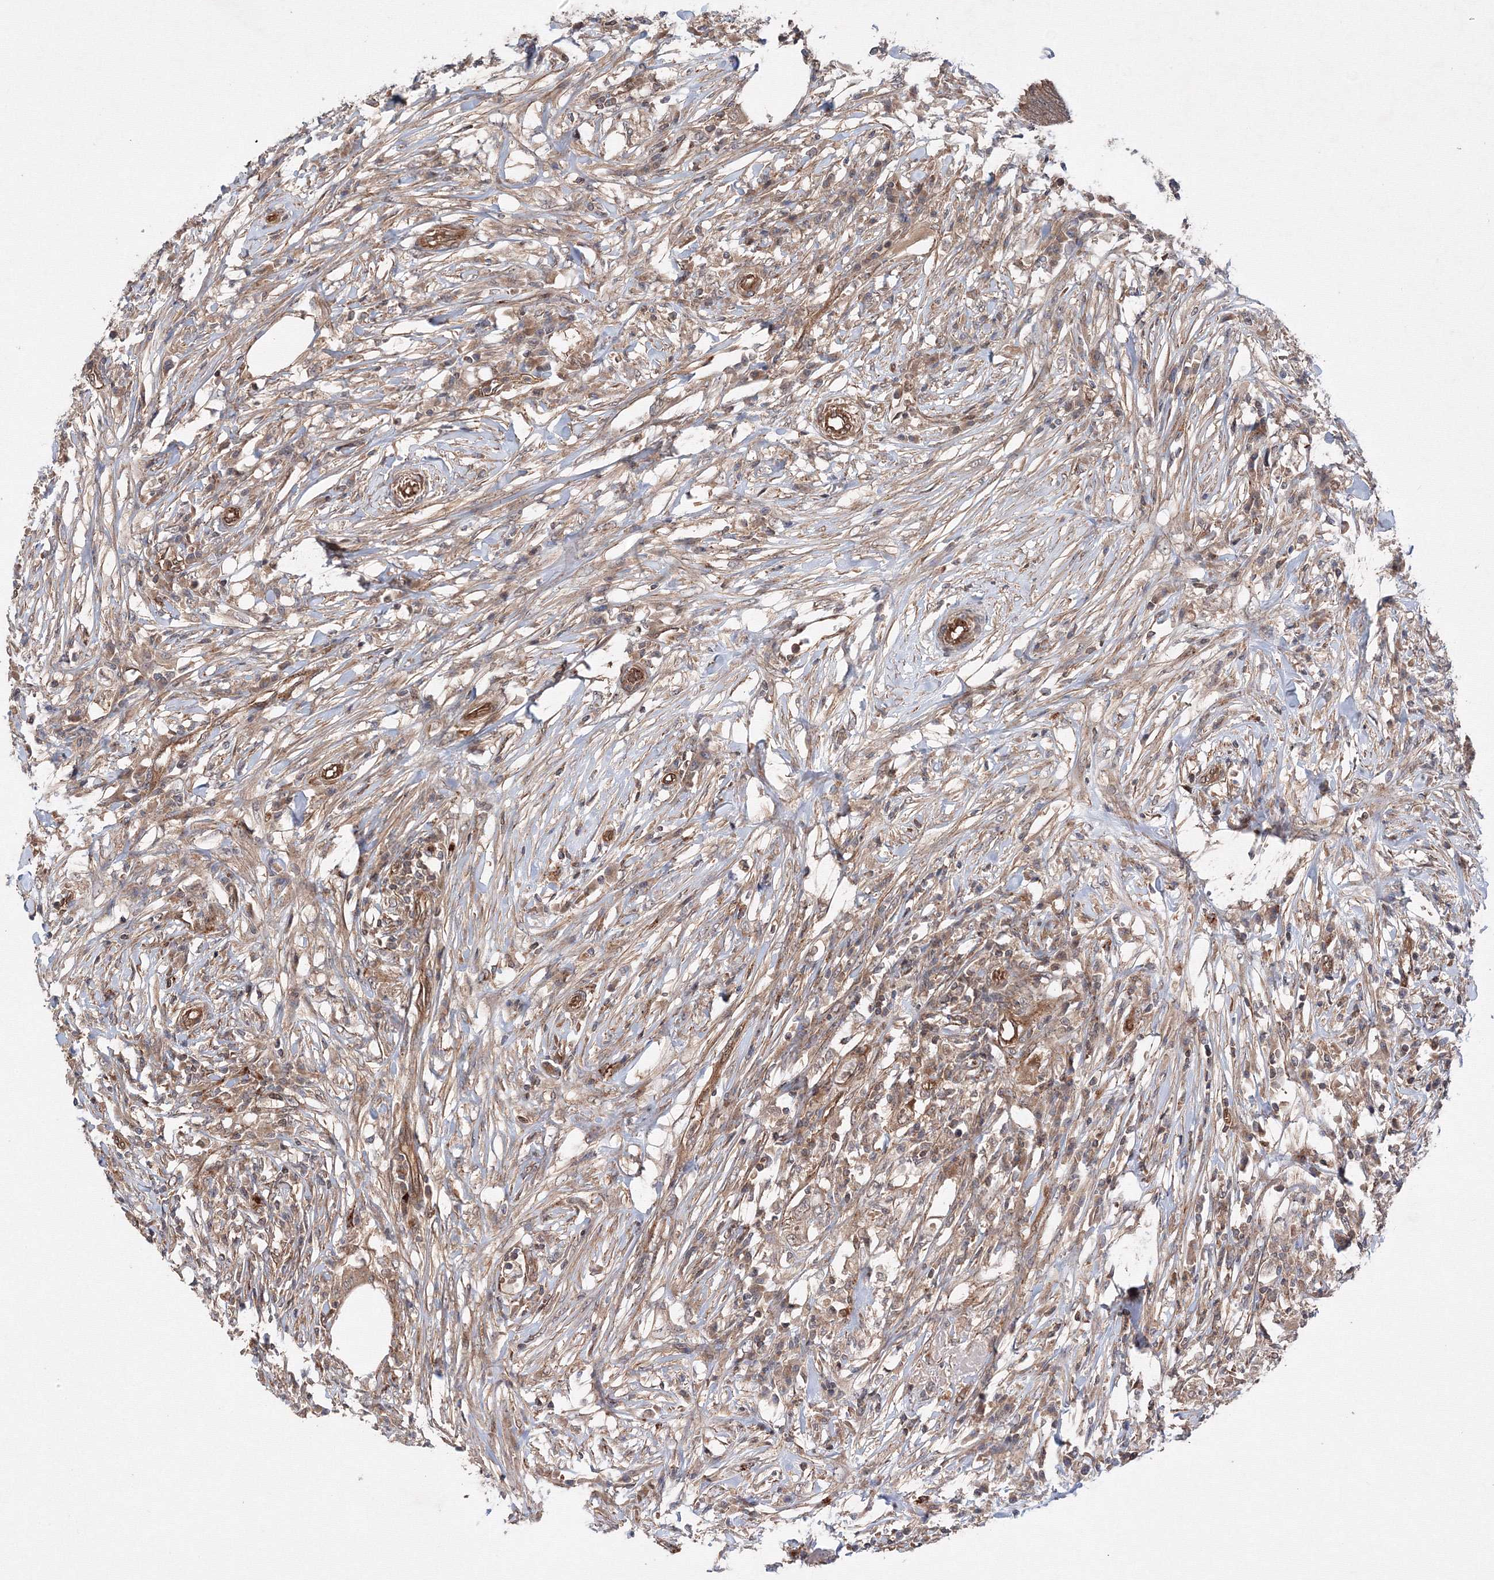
{"staining": {"intensity": "moderate", "quantity": ">75%", "location": "cytoplasmic/membranous"}, "tissue": "colorectal cancer", "cell_type": "Tumor cells", "image_type": "cancer", "snomed": [{"axis": "morphology", "description": "Adenocarcinoma, NOS"}, {"axis": "topography", "description": "Colon"}], "caption": "Adenocarcinoma (colorectal) stained with a brown dye demonstrates moderate cytoplasmic/membranous positive staining in about >75% of tumor cells.", "gene": "DCTD", "patient": {"sex": "male", "age": 71}}